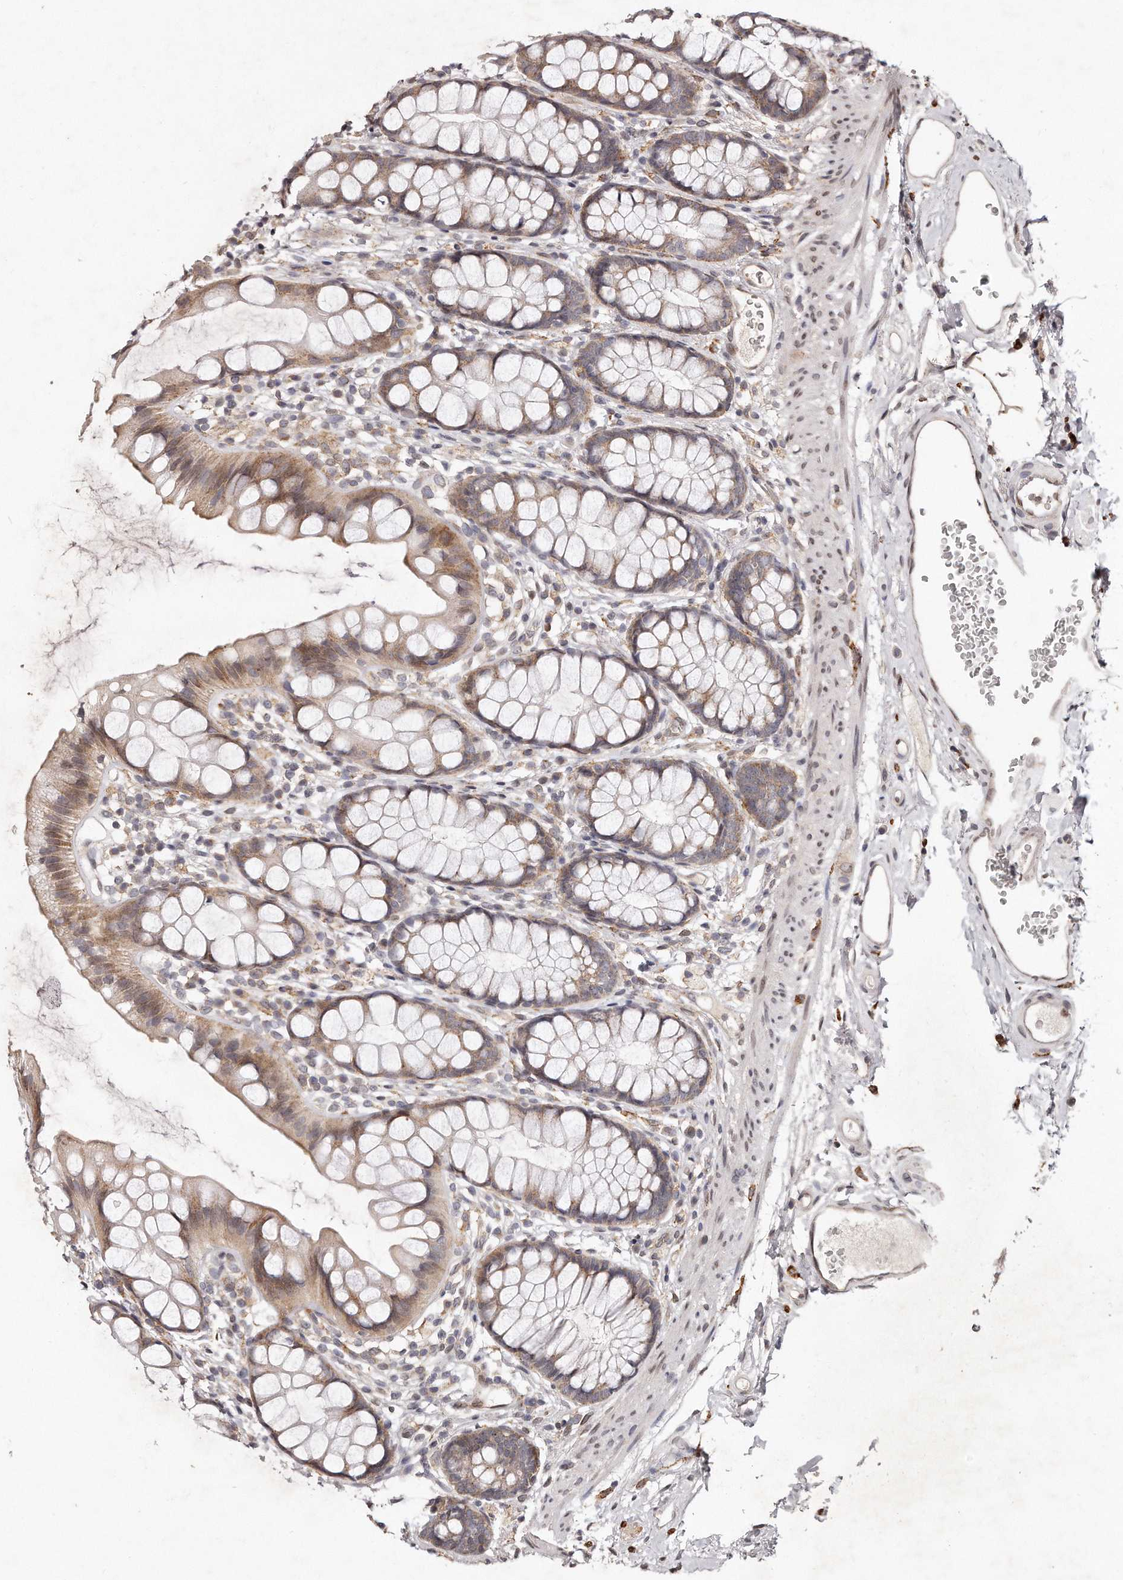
{"staining": {"intensity": "weak", "quantity": ">75%", "location": "cytoplasmic/membranous"}, "tissue": "rectum", "cell_type": "Glandular cells", "image_type": "normal", "snomed": [{"axis": "morphology", "description": "Normal tissue, NOS"}, {"axis": "topography", "description": "Rectum"}], "caption": "A histopathology image of rectum stained for a protein shows weak cytoplasmic/membranous brown staining in glandular cells. (DAB (3,3'-diaminobenzidine) IHC with brightfield microscopy, high magnification).", "gene": "HASPIN", "patient": {"sex": "female", "age": 65}}